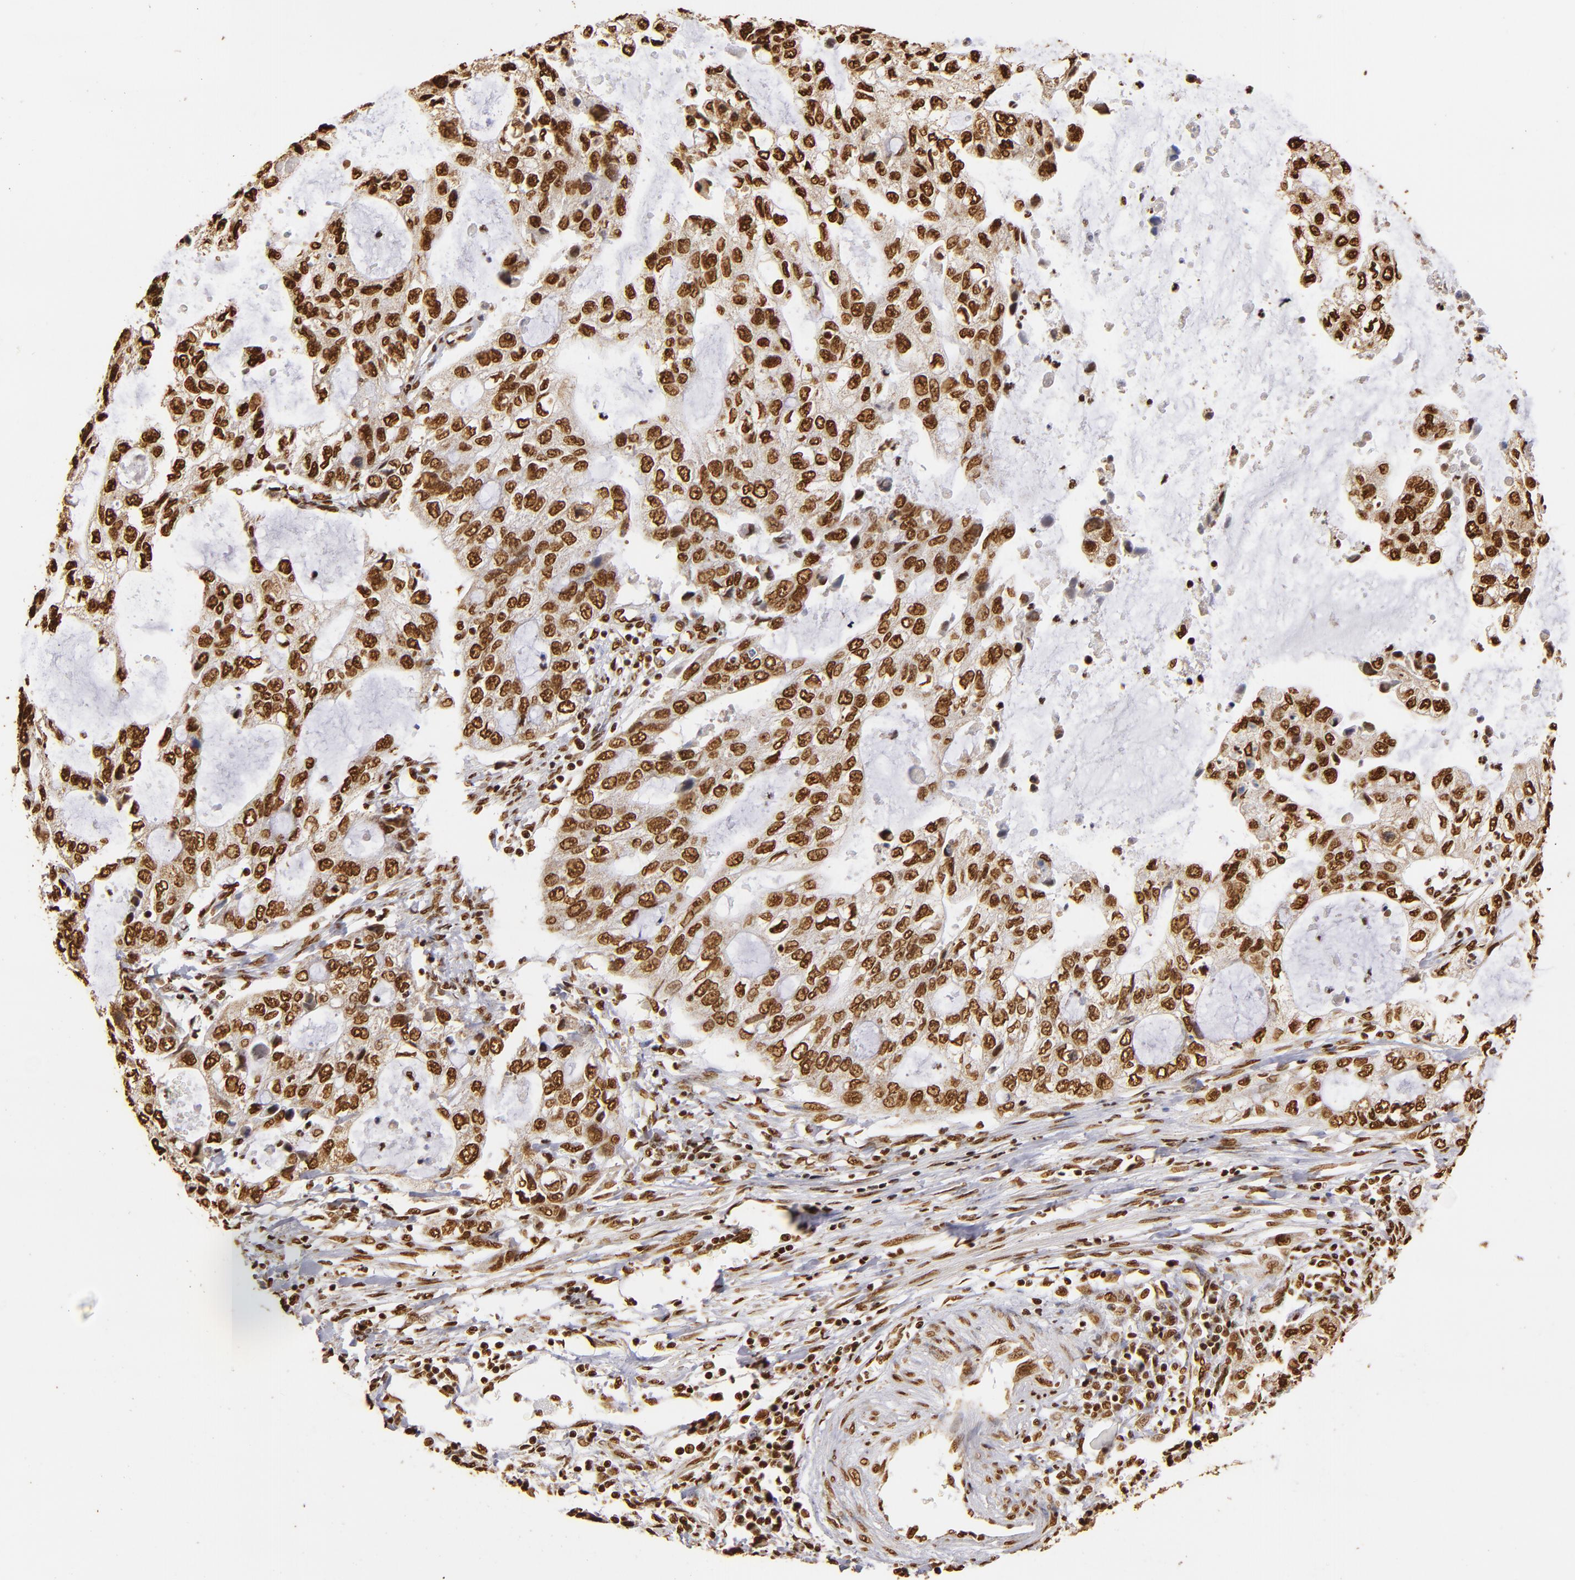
{"staining": {"intensity": "strong", "quantity": ">75%", "location": "nuclear"}, "tissue": "stomach cancer", "cell_type": "Tumor cells", "image_type": "cancer", "snomed": [{"axis": "morphology", "description": "Adenocarcinoma, NOS"}, {"axis": "topography", "description": "Stomach, upper"}], "caption": "Tumor cells display high levels of strong nuclear expression in about >75% of cells in stomach cancer.", "gene": "ILF3", "patient": {"sex": "female", "age": 52}}